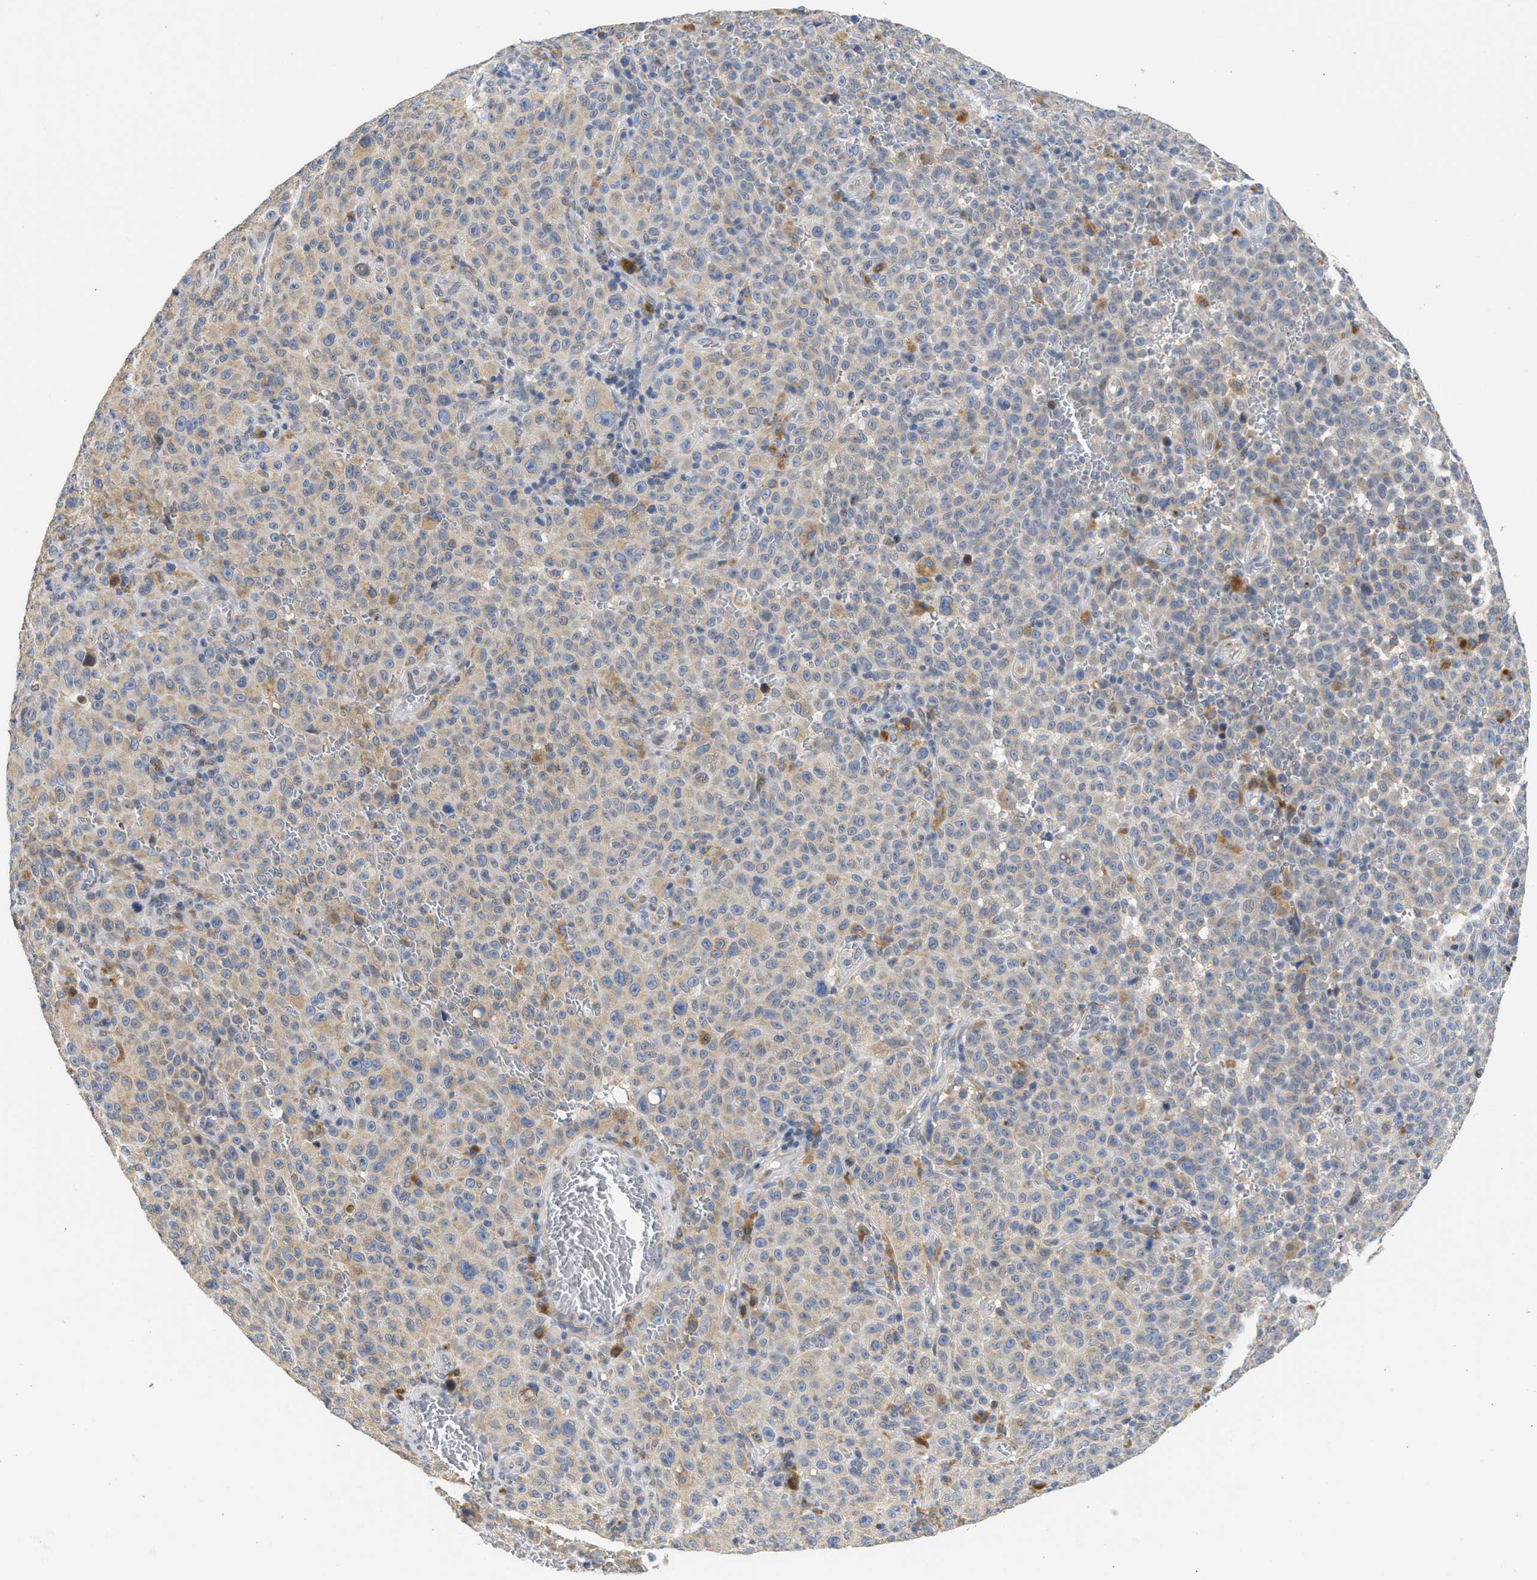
{"staining": {"intensity": "weak", "quantity": "25%-75%", "location": "cytoplasmic/membranous"}, "tissue": "melanoma", "cell_type": "Tumor cells", "image_type": "cancer", "snomed": [{"axis": "morphology", "description": "Malignant melanoma, NOS"}, {"axis": "topography", "description": "Skin"}], "caption": "Protein staining demonstrates weak cytoplasmic/membranous staining in about 25%-75% of tumor cells in melanoma.", "gene": "TMED1", "patient": {"sex": "female", "age": 82}}